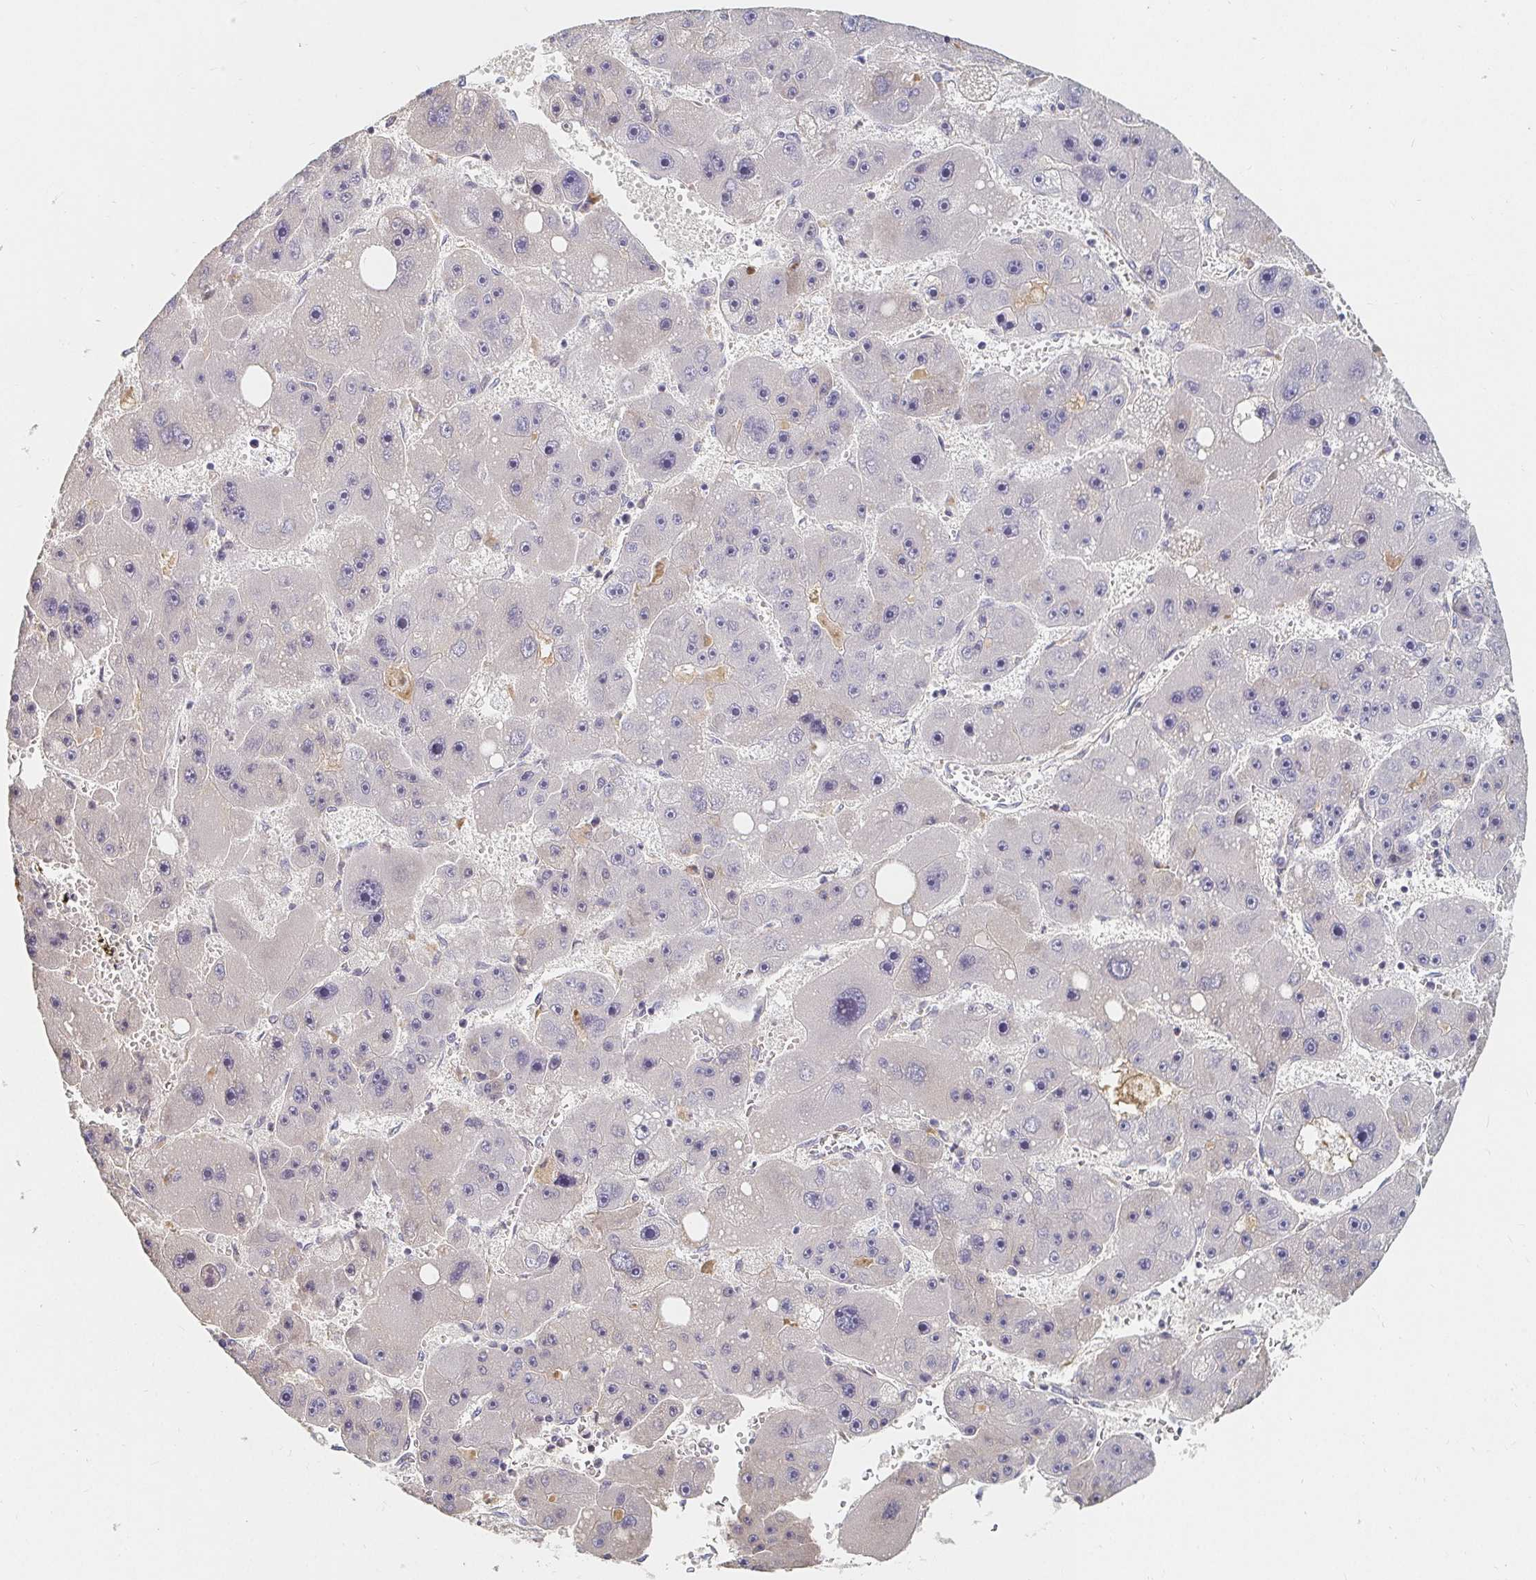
{"staining": {"intensity": "negative", "quantity": "none", "location": "none"}, "tissue": "liver cancer", "cell_type": "Tumor cells", "image_type": "cancer", "snomed": [{"axis": "morphology", "description": "Carcinoma, Hepatocellular, NOS"}, {"axis": "topography", "description": "Liver"}], "caption": "IHC of hepatocellular carcinoma (liver) reveals no staining in tumor cells. (Stains: DAB immunohistochemistry with hematoxylin counter stain, Microscopy: brightfield microscopy at high magnification).", "gene": "NME9", "patient": {"sex": "female", "age": 61}}